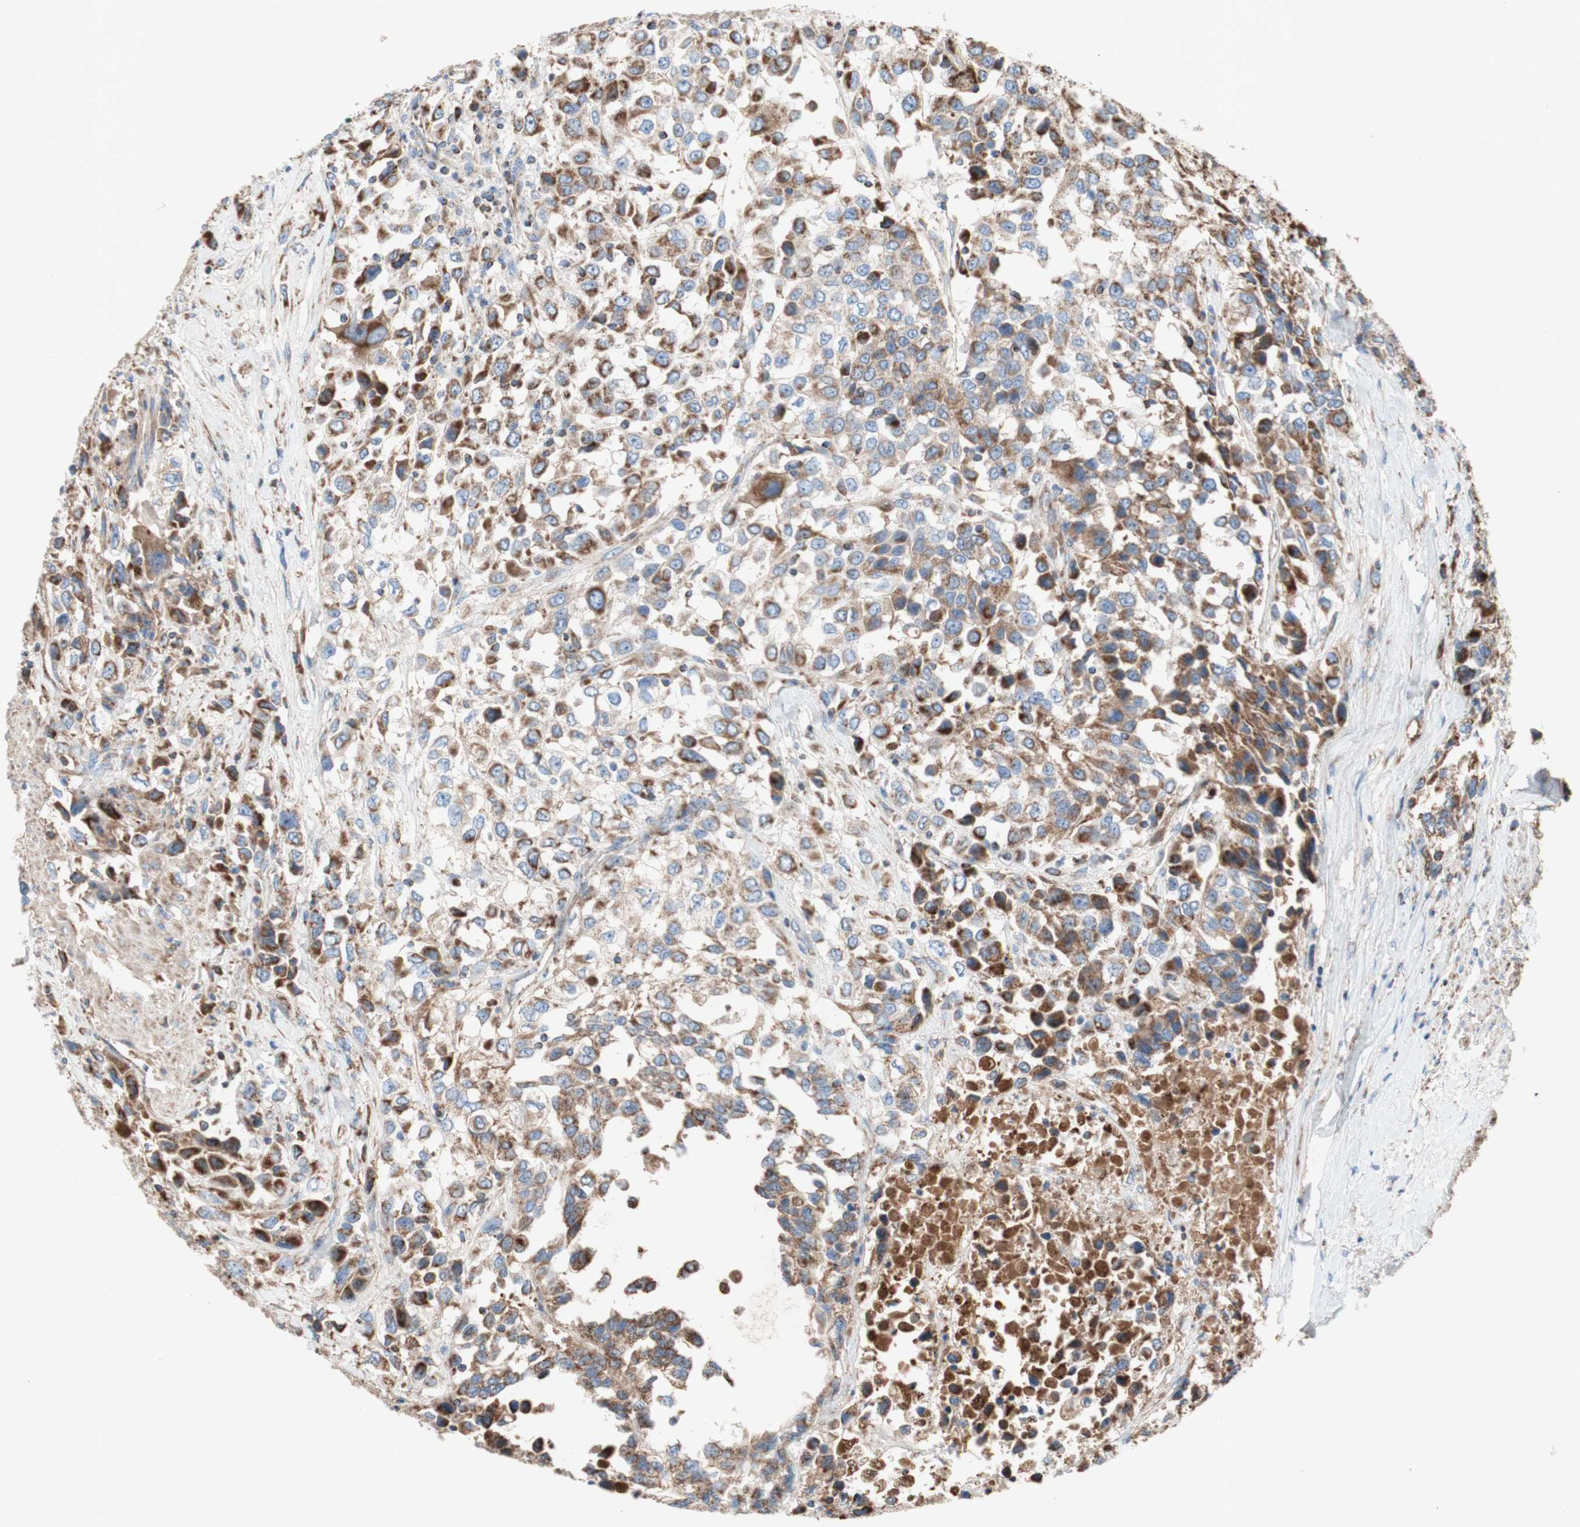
{"staining": {"intensity": "moderate", "quantity": ">75%", "location": "cytoplasmic/membranous"}, "tissue": "urothelial cancer", "cell_type": "Tumor cells", "image_type": "cancer", "snomed": [{"axis": "morphology", "description": "Urothelial carcinoma, High grade"}, {"axis": "topography", "description": "Urinary bladder"}], "caption": "Moderate cytoplasmic/membranous protein positivity is appreciated in approximately >75% of tumor cells in urothelial carcinoma (high-grade). The staining is performed using DAB brown chromogen to label protein expression. The nuclei are counter-stained blue using hematoxylin.", "gene": "SDHB", "patient": {"sex": "female", "age": 80}}